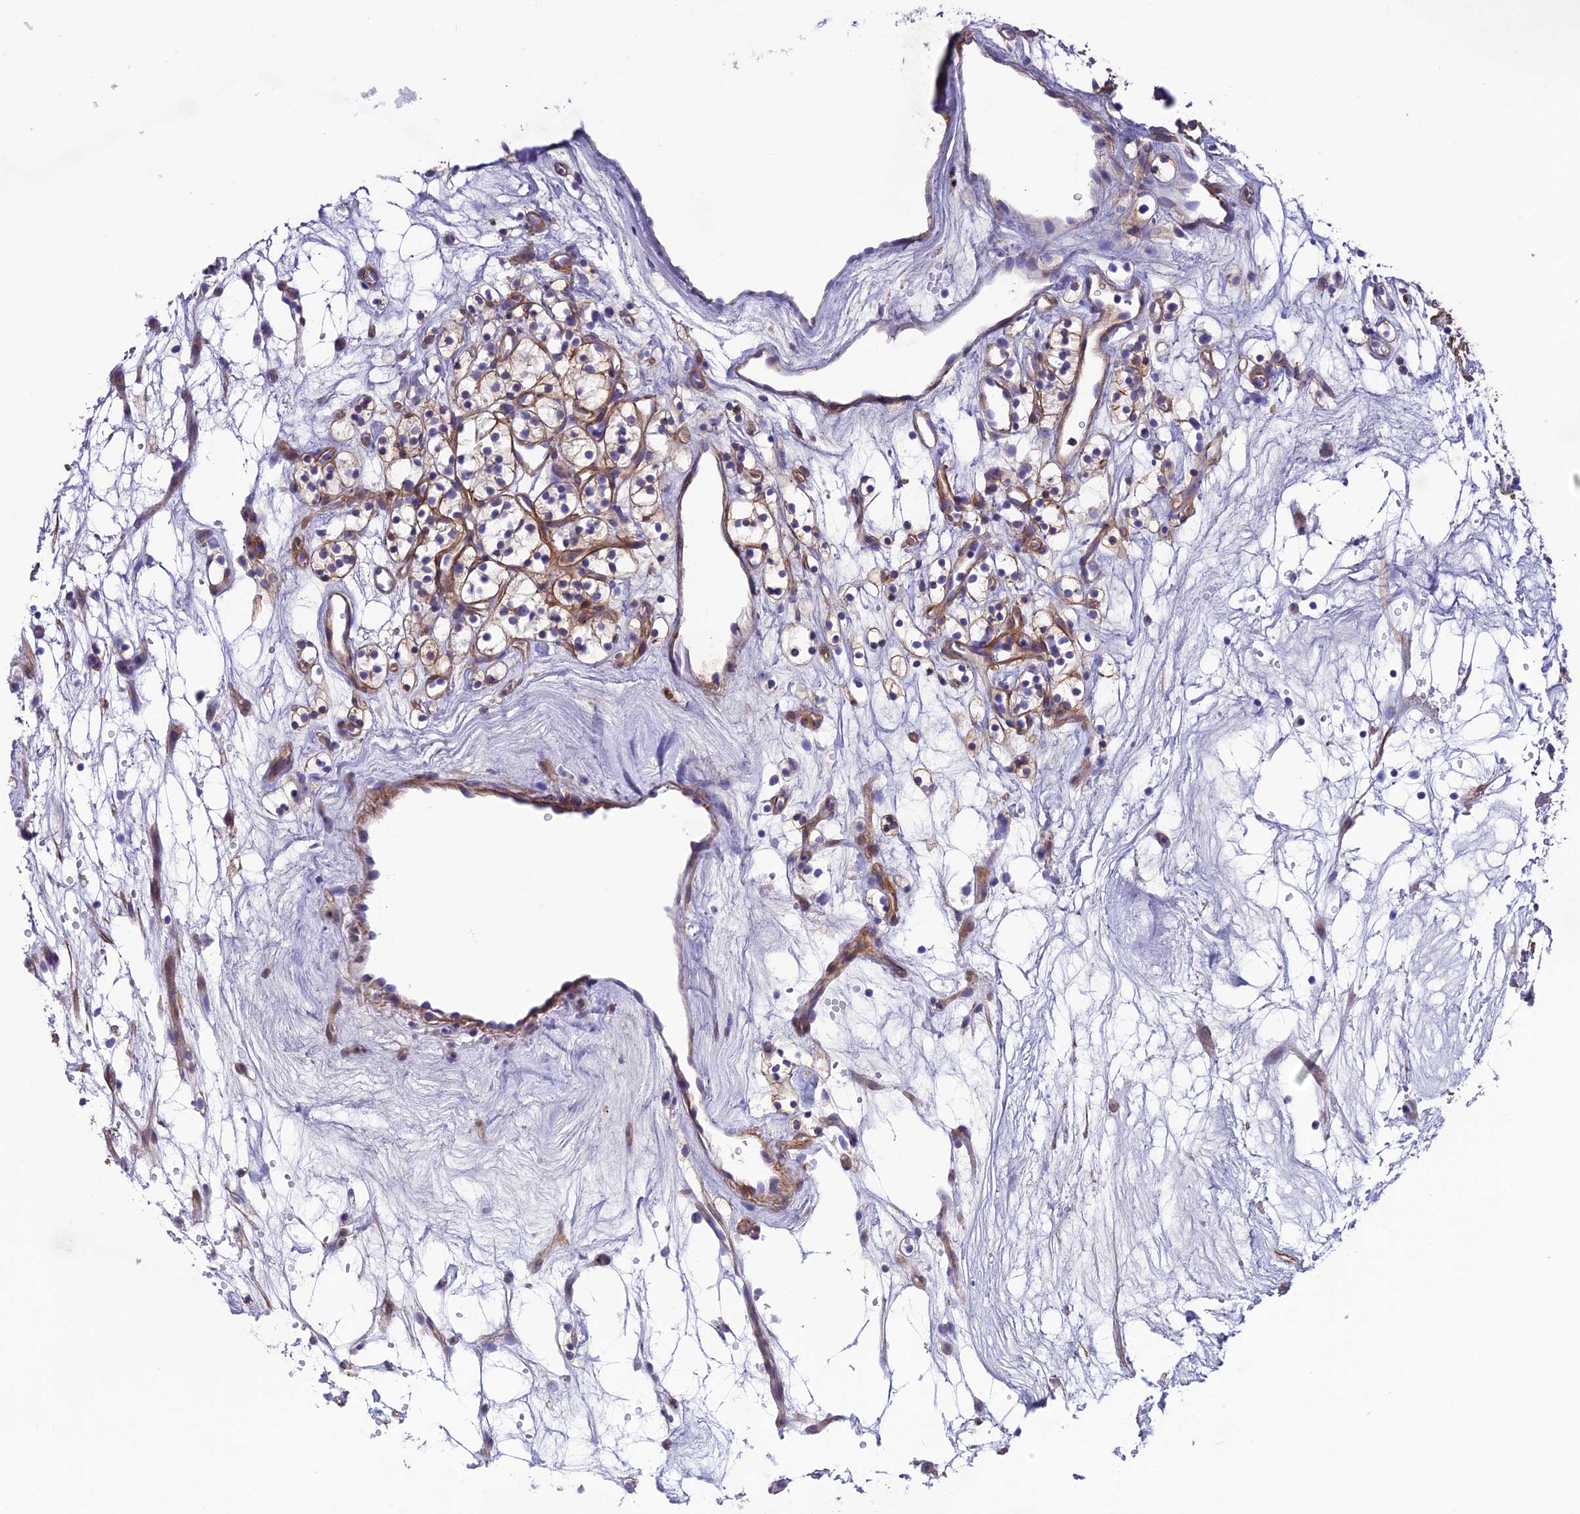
{"staining": {"intensity": "moderate", "quantity": "<25%", "location": "cytoplasmic/membranous"}, "tissue": "renal cancer", "cell_type": "Tumor cells", "image_type": "cancer", "snomed": [{"axis": "morphology", "description": "Adenocarcinoma, NOS"}, {"axis": "topography", "description": "Kidney"}], "caption": "Brown immunohistochemical staining in human adenocarcinoma (renal) demonstrates moderate cytoplasmic/membranous expression in about <25% of tumor cells. (DAB (3,3'-diaminobenzidine) IHC with brightfield microscopy, high magnification).", "gene": "TNS1", "patient": {"sex": "female", "age": 57}}